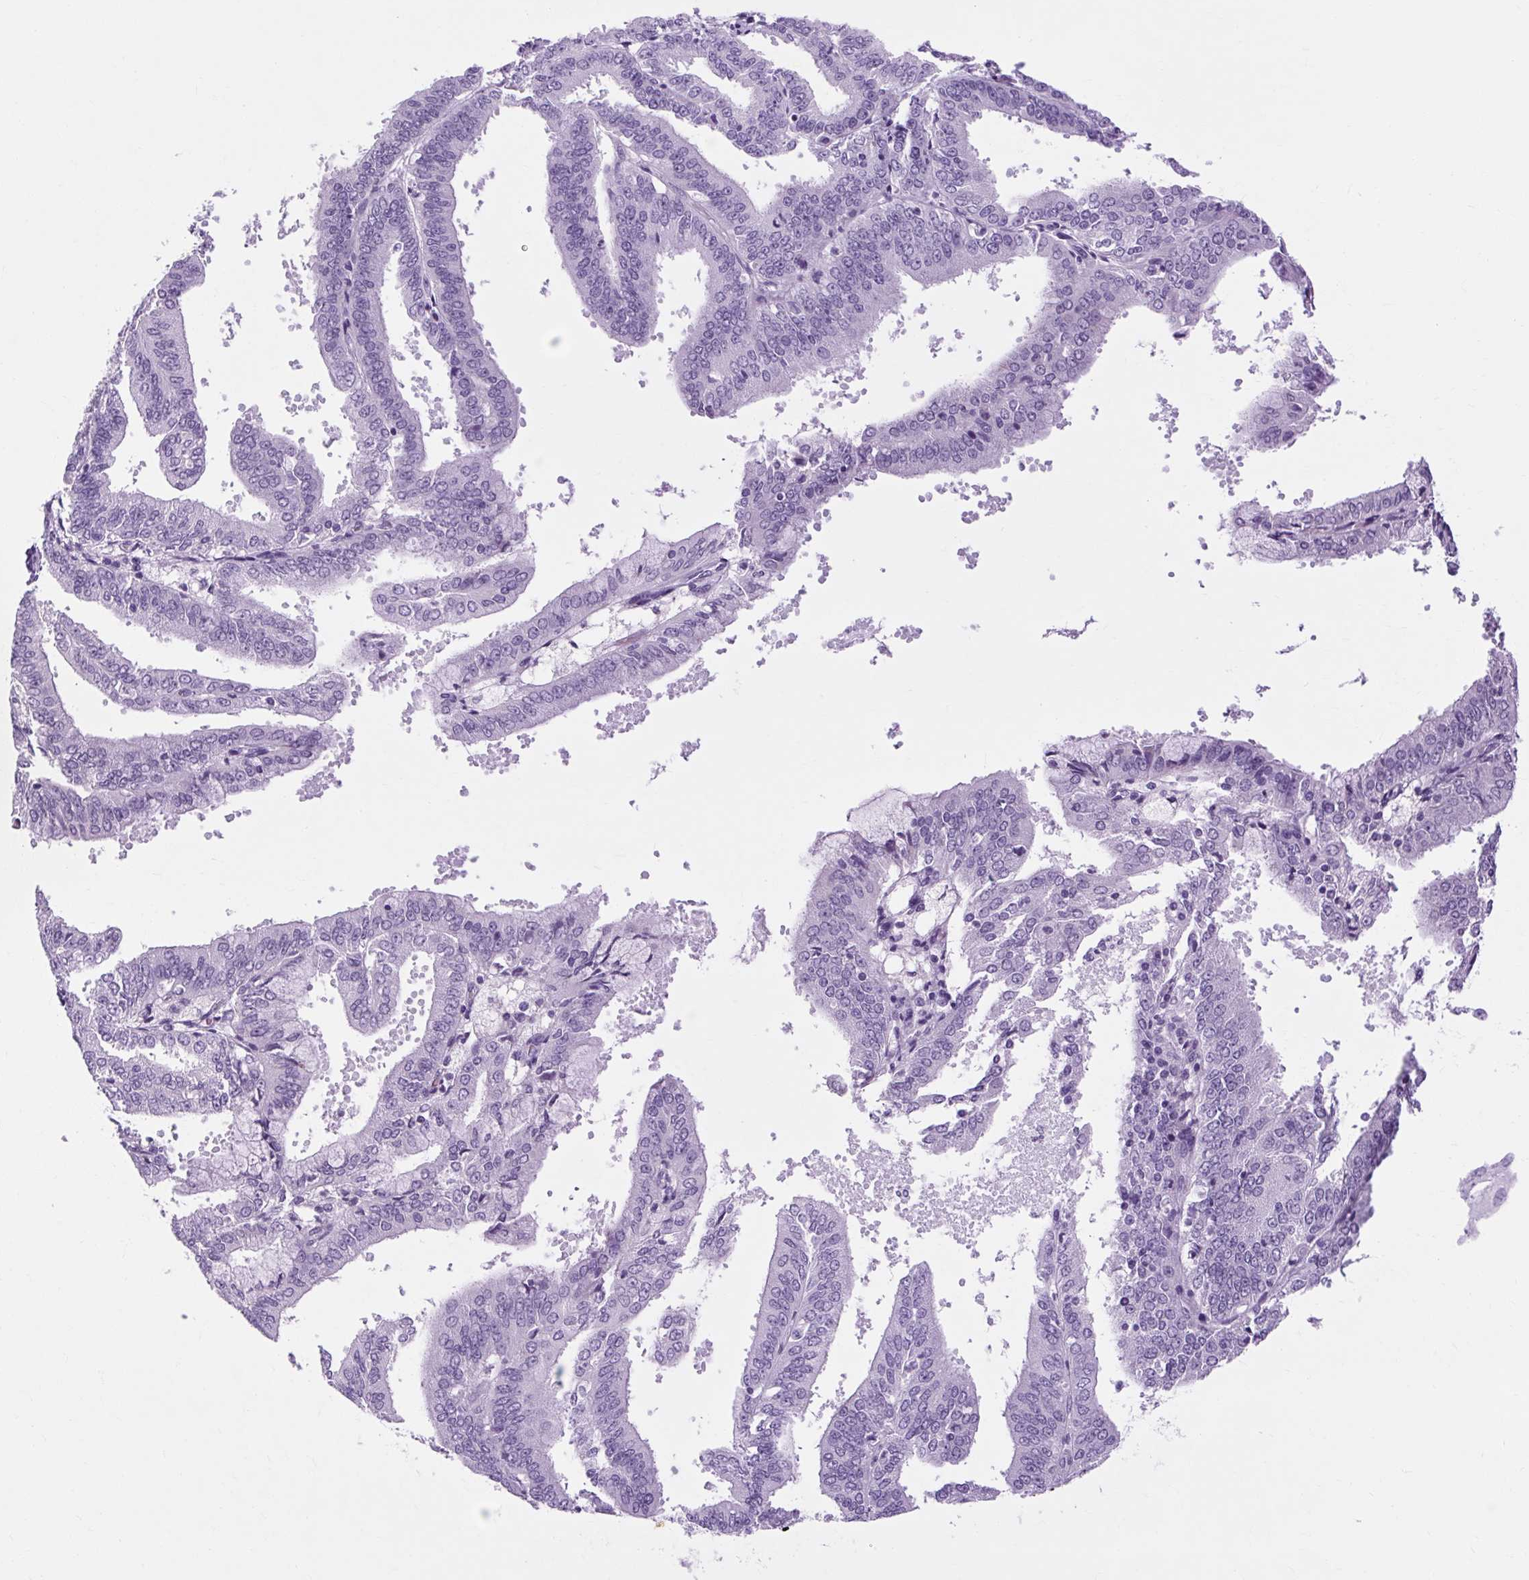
{"staining": {"intensity": "negative", "quantity": "none", "location": "none"}, "tissue": "endometrial cancer", "cell_type": "Tumor cells", "image_type": "cancer", "snomed": [{"axis": "morphology", "description": "Adenocarcinoma, NOS"}, {"axis": "topography", "description": "Endometrium"}], "caption": "Endometrial adenocarcinoma was stained to show a protein in brown. There is no significant expression in tumor cells.", "gene": "OOEP", "patient": {"sex": "female", "age": 63}}